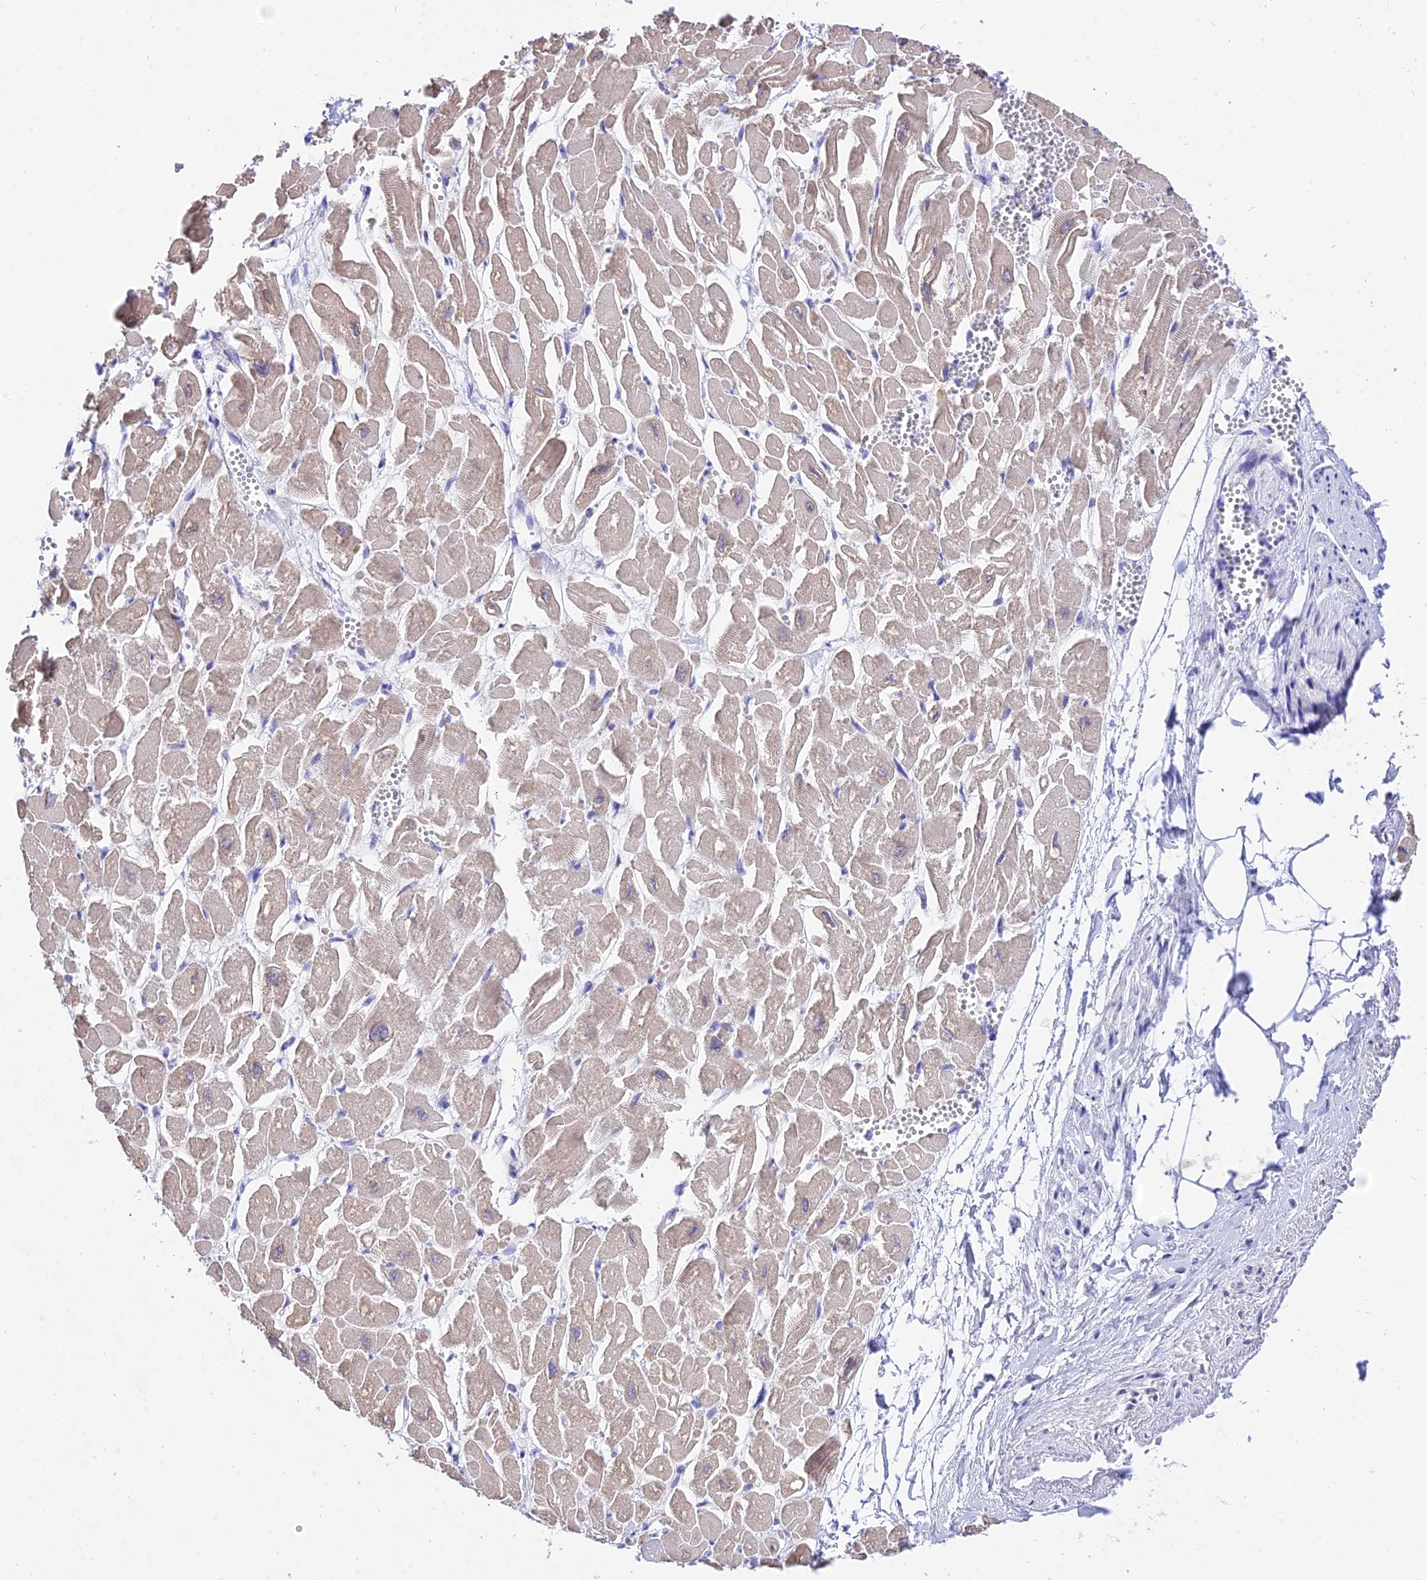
{"staining": {"intensity": "weak", "quantity": "25%-75%", "location": "cytoplasmic/membranous"}, "tissue": "heart muscle", "cell_type": "Cardiomyocytes", "image_type": "normal", "snomed": [{"axis": "morphology", "description": "Normal tissue, NOS"}, {"axis": "topography", "description": "Heart"}], "caption": "A high-resolution histopathology image shows immunohistochemistry staining of normal heart muscle, which demonstrates weak cytoplasmic/membranous staining in about 25%-75% of cardiomyocytes. Nuclei are stained in blue.", "gene": "DEFB107A", "patient": {"sex": "male", "age": 54}}